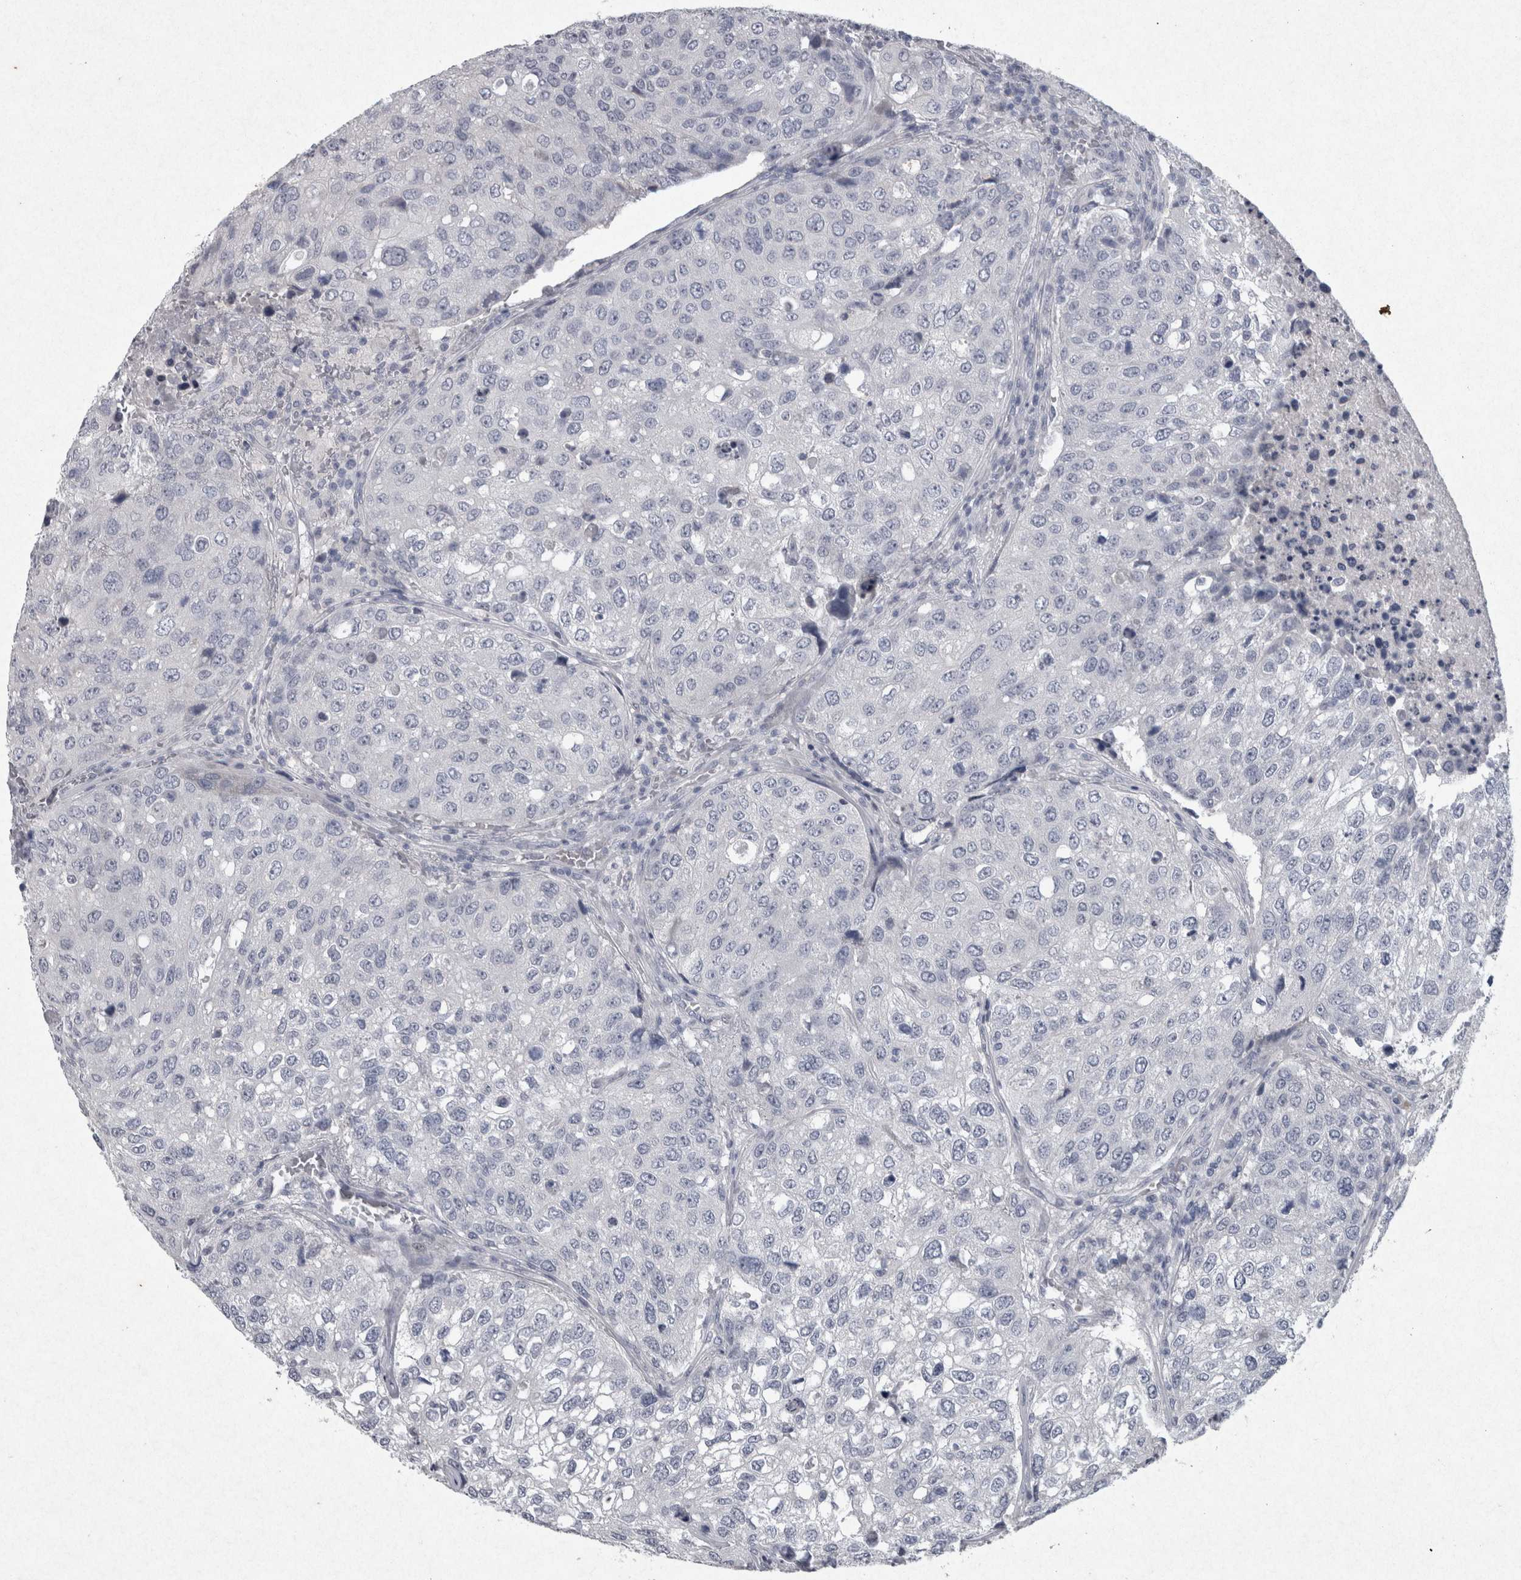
{"staining": {"intensity": "negative", "quantity": "none", "location": "none"}, "tissue": "urothelial cancer", "cell_type": "Tumor cells", "image_type": "cancer", "snomed": [{"axis": "morphology", "description": "Urothelial carcinoma, High grade"}, {"axis": "topography", "description": "Lymph node"}, {"axis": "topography", "description": "Urinary bladder"}], "caption": "Immunohistochemistry image of human high-grade urothelial carcinoma stained for a protein (brown), which demonstrates no staining in tumor cells.", "gene": "PDX1", "patient": {"sex": "male", "age": 51}}